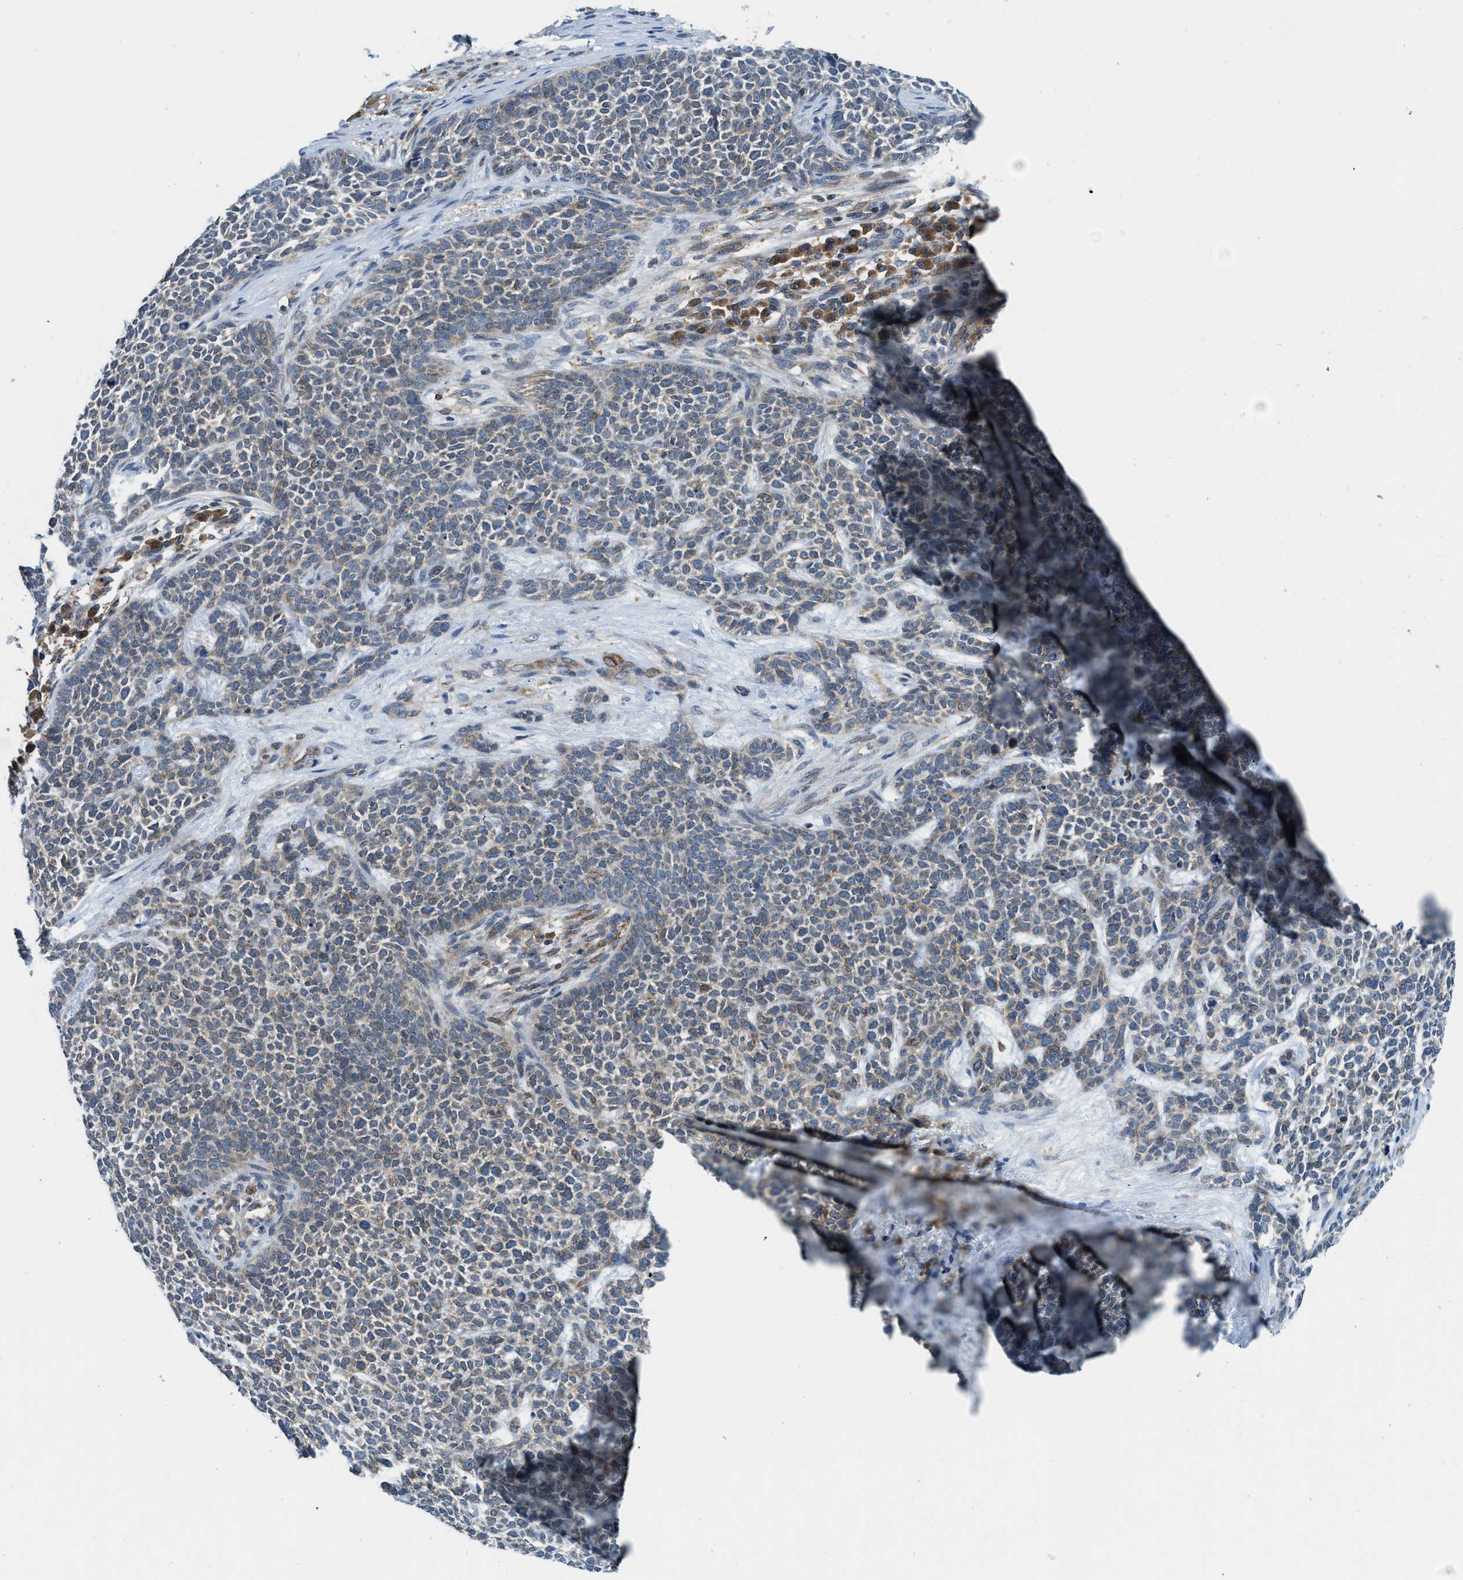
{"staining": {"intensity": "weak", "quantity": "<25%", "location": "cytoplasmic/membranous"}, "tissue": "skin cancer", "cell_type": "Tumor cells", "image_type": "cancer", "snomed": [{"axis": "morphology", "description": "Basal cell carcinoma"}, {"axis": "topography", "description": "Skin"}], "caption": "DAB immunohistochemical staining of skin basal cell carcinoma shows no significant staining in tumor cells.", "gene": "BCAP31", "patient": {"sex": "female", "age": 84}}